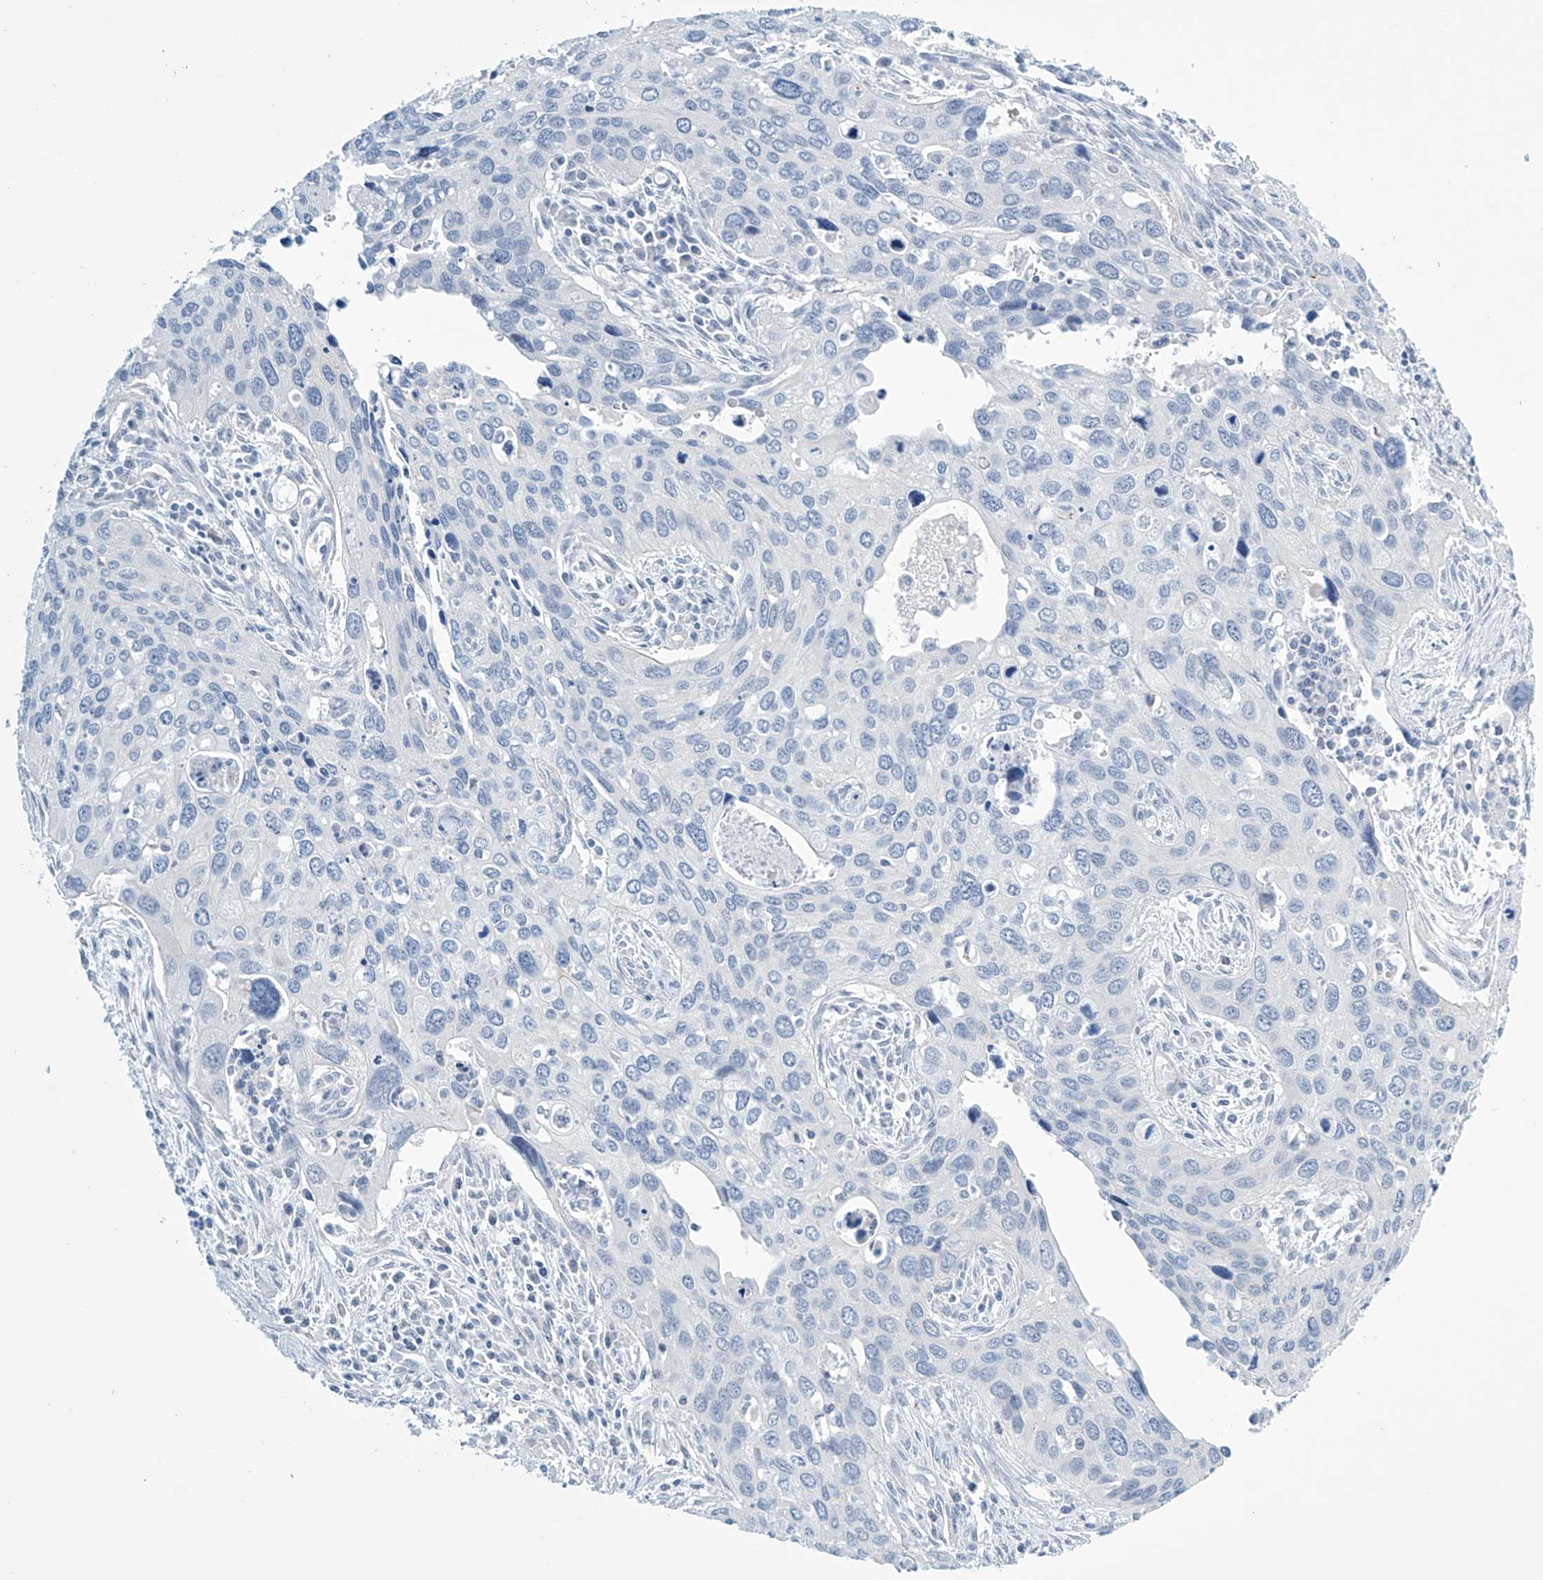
{"staining": {"intensity": "negative", "quantity": "none", "location": "none"}, "tissue": "cervical cancer", "cell_type": "Tumor cells", "image_type": "cancer", "snomed": [{"axis": "morphology", "description": "Squamous cell carcinoma, NOS"}, {"axis": "topography", "description": "Cervix"}], "caption": "This photomicrograph is of cervical squamous cell carcinoma stained with immunohistochemistry (IHC) to label a protein in brown with the nuclei are counter-stained blue. There is no staining in tumor cells. (DAB immunohistochemistry, high magnification).", "gene": "SLC35A5", "patient": {"sex": "female", "age": 55}}